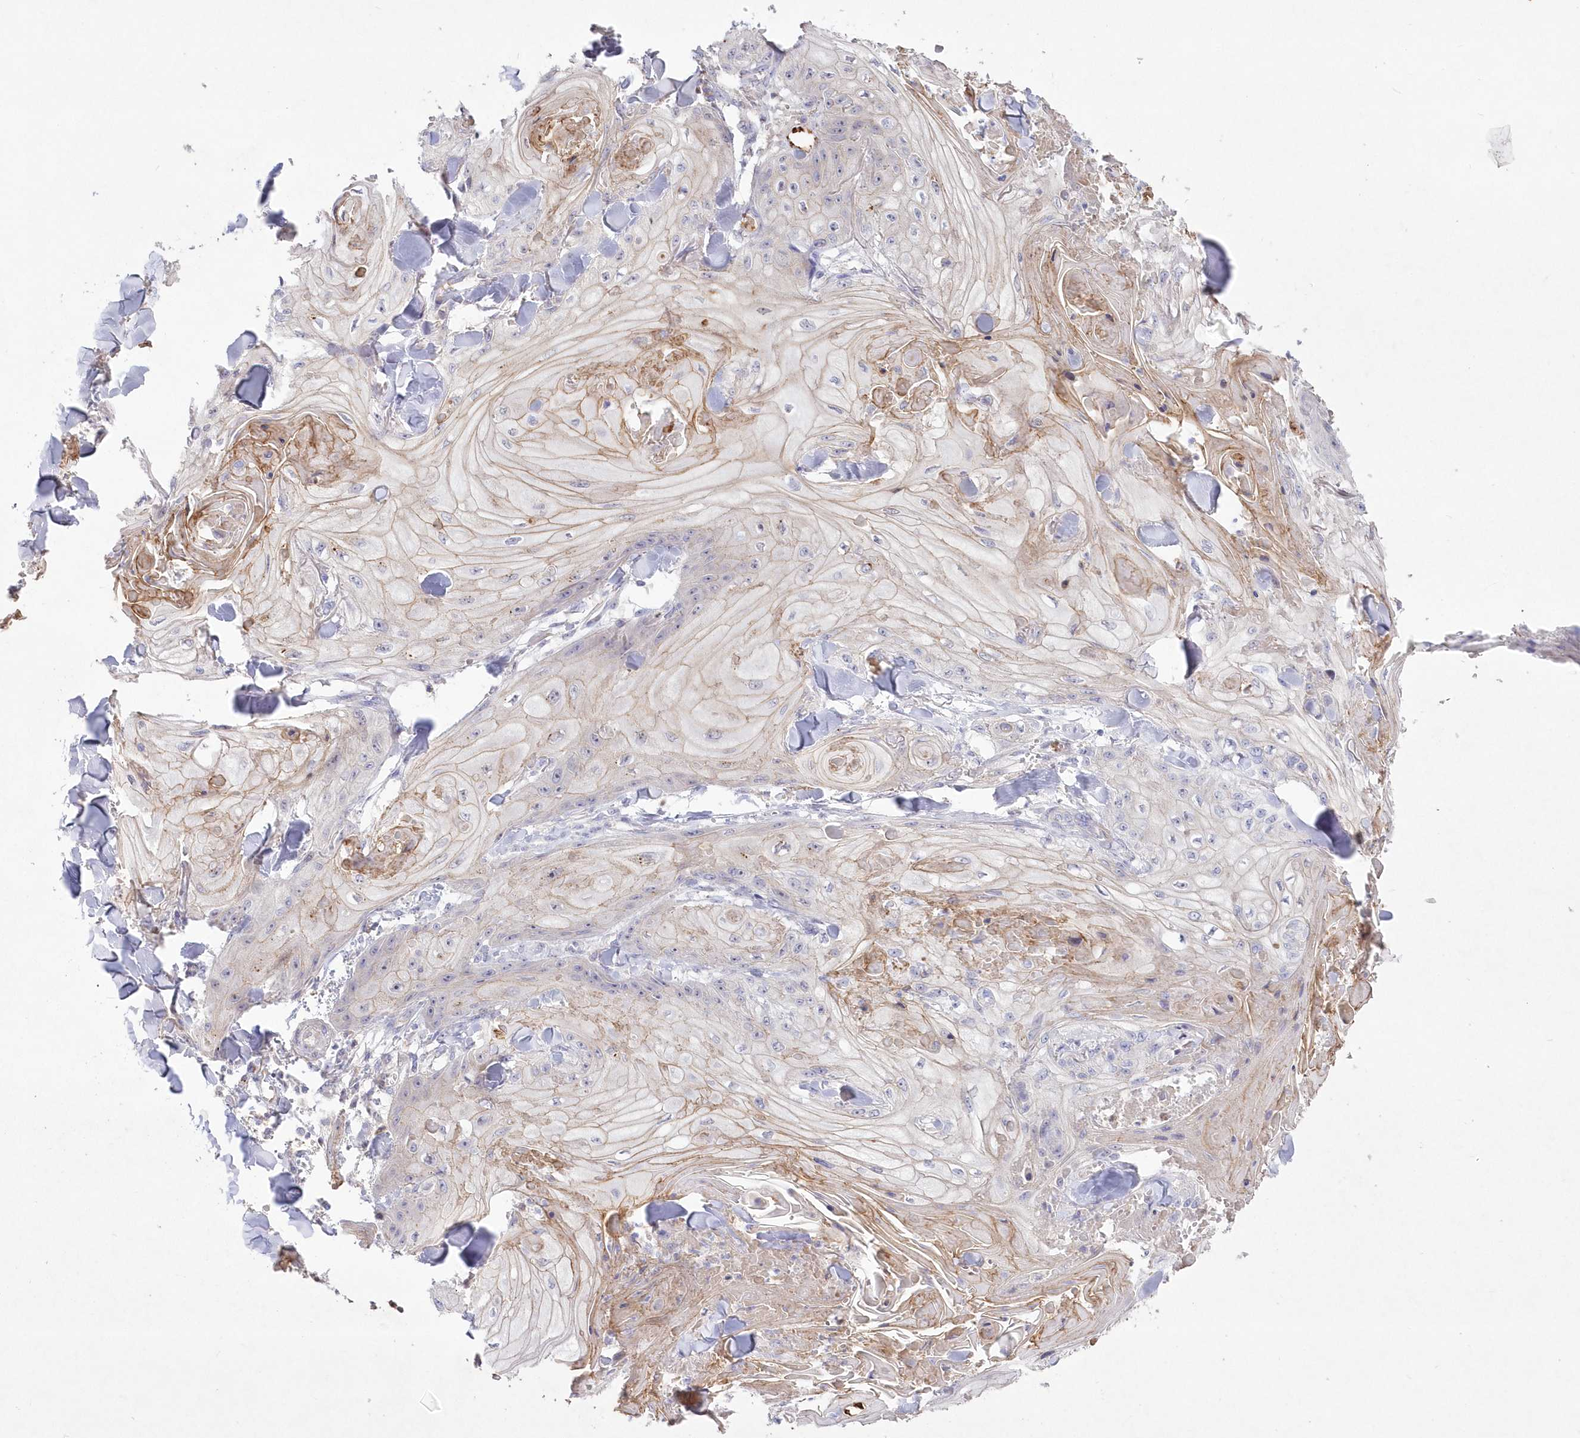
{"staining": {"intensity": "weak", "quantity": "25%-75%", "location": "cytoplasmic/membranous"}, "tissue": "skin cancer", "cell_type": "Tumor cells", "image_type": "cancer", "snomed": [{"axis": "morphology", "description": "Squamous cell carcinoma, NOS"}, {"axis": "topography", "description": "Skin"}], "caption": "Skin cancer (squamous cell carcinoma) stained for a protein (brown) reveals weak cytoplasmic/membranous positive expression in about 25%-75% of tumor cells.", "gene": "WBP1L", "patient": {"sex": "male", "age": 74}}